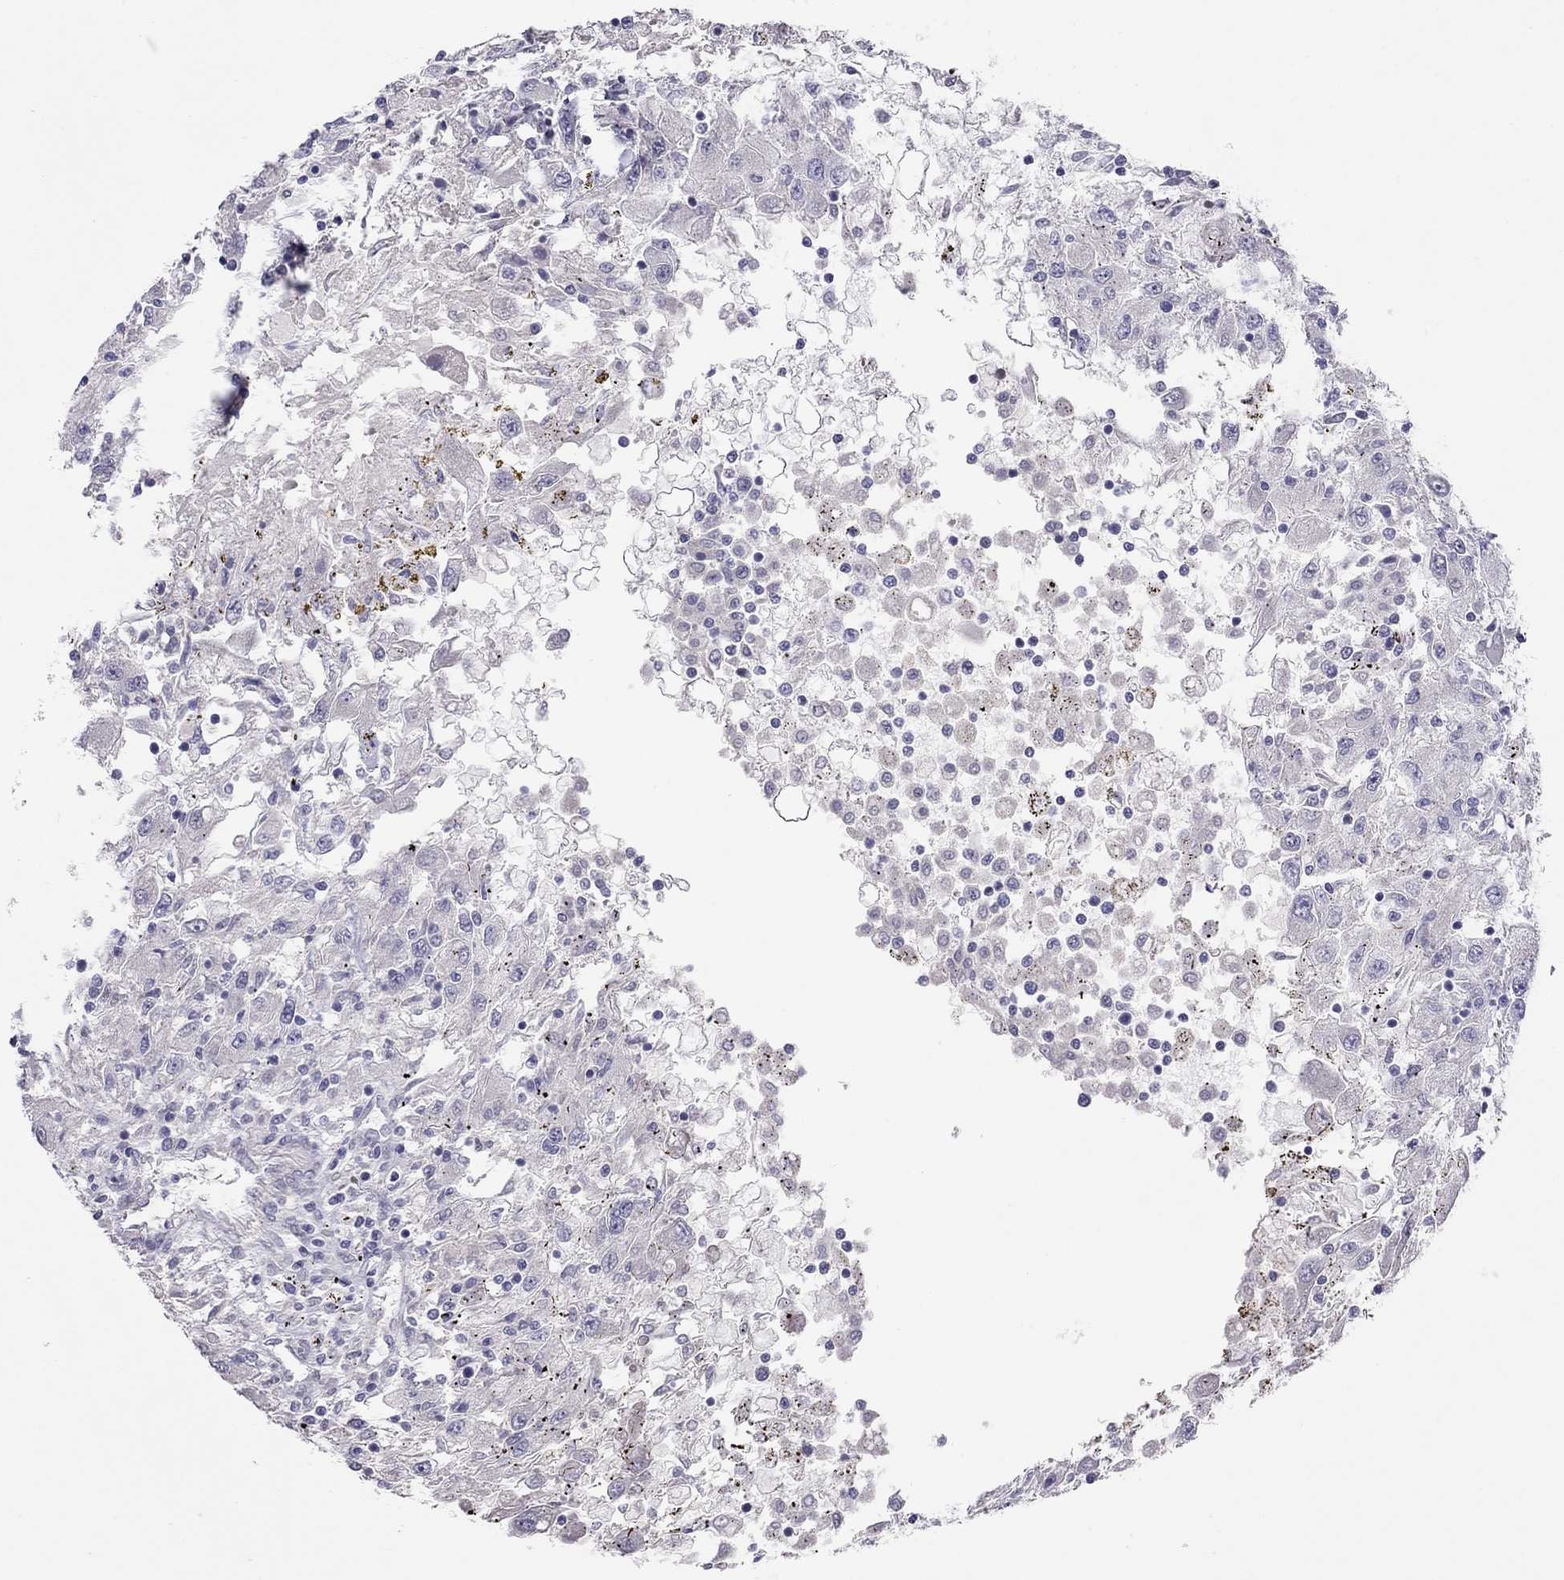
{"staining": {"intensity": "negative", "quantity": "none", "location": "none"}, "tissue": "renal cancer", "cell_type": "Tumor cells", "image_type": "cancer", "snomed": [{"axis": "morphology", "description": "Adenocarcinoma, NOS"}, {"axis": "topography", "description": "Kidney"}], "caption": "This is a photomicrograph of IHC staining of renal cancer (adenocarcinoma), which shows no expression in tumor cells. The staining is performed using DAB (3,3'-diaminobenzidine) brown chromogen with nuclei counter-stained in using hematoxylin.", "gene": "SYTL2", "patient": {"sex": "female", "age": 67}}